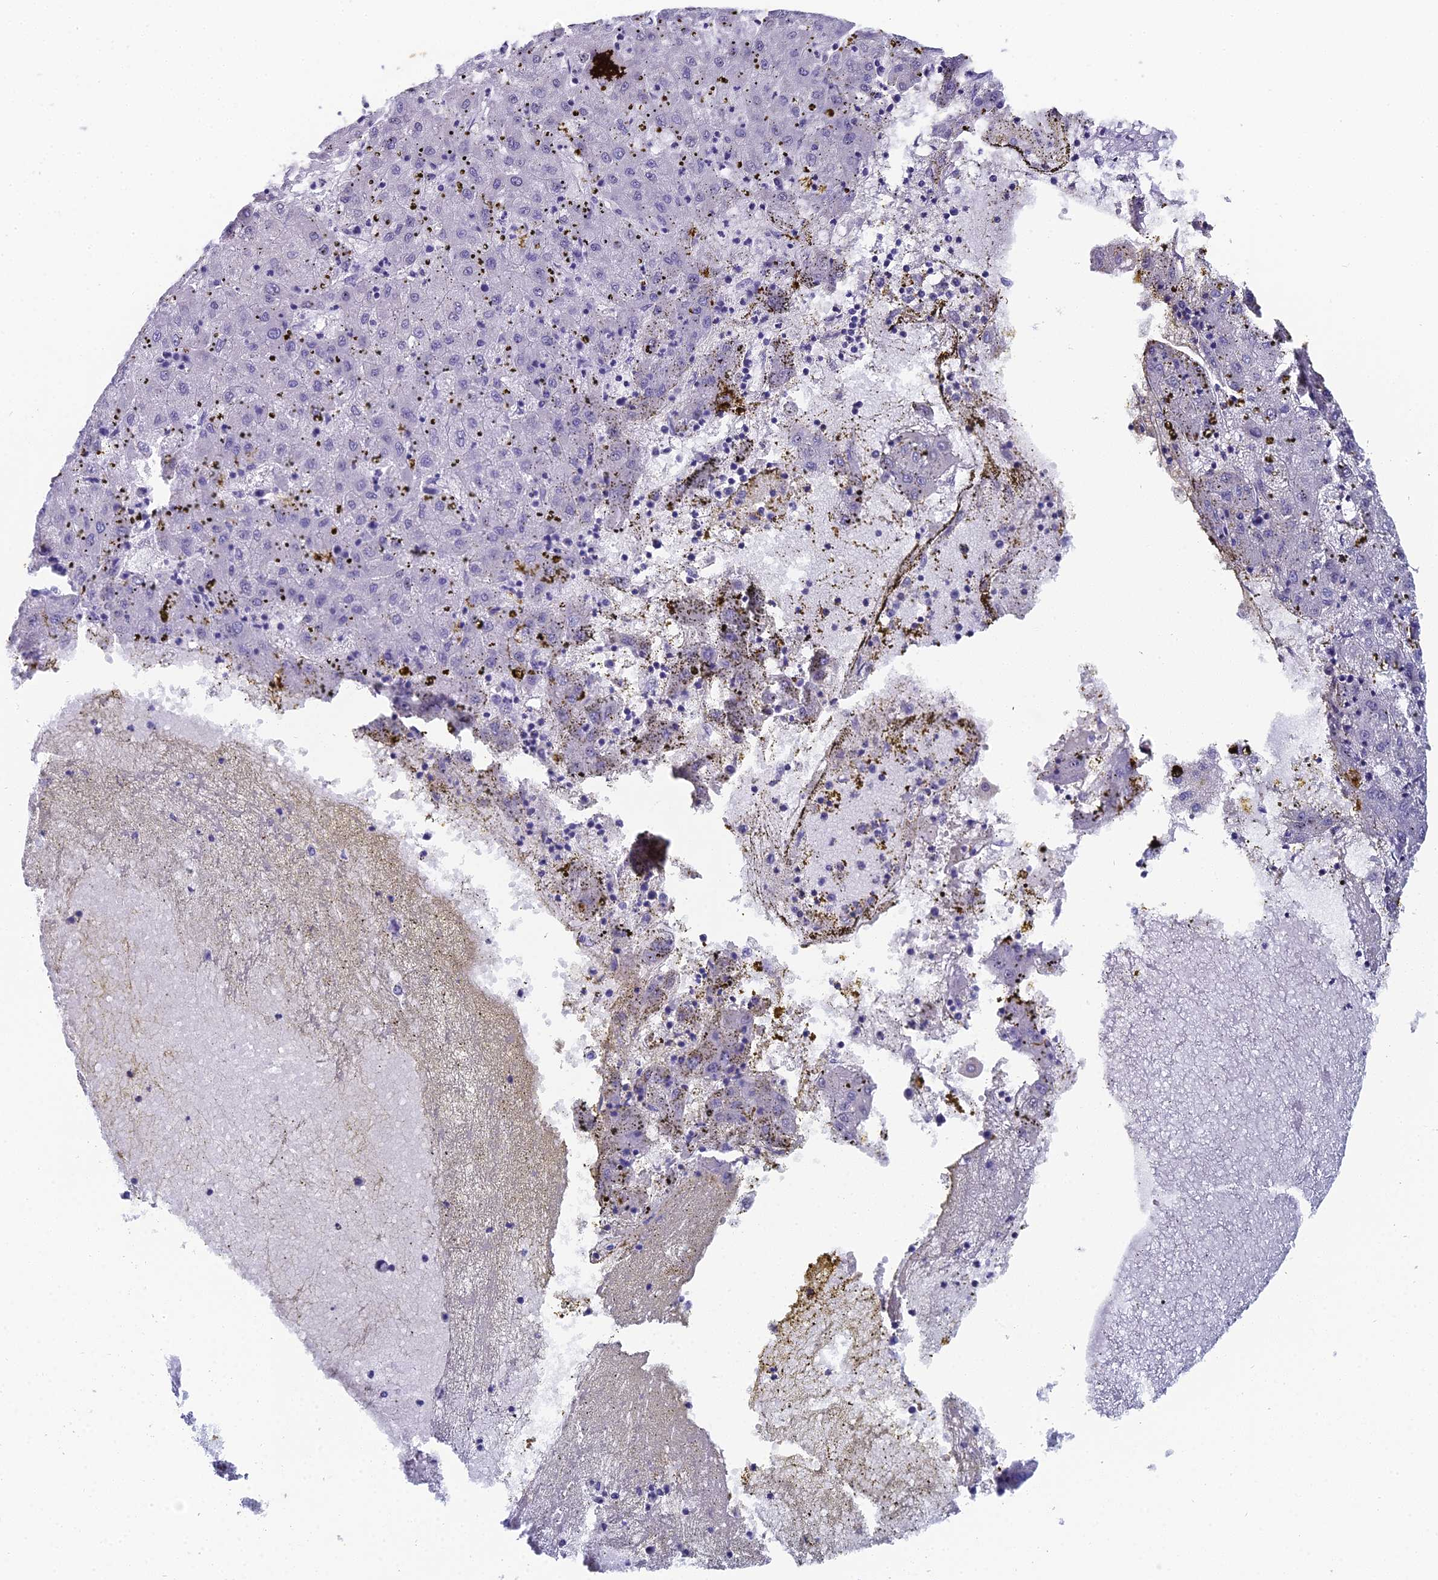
{"staining": {"intensity": "negative", "quantity": "none", "location": "none"}, "tissue": "liver cancer", "cell_type": "Tumor cells", "image_type": "cancer", "snomed": [{"axis": "morphology", "description": "Carcinoma, Hepatocellular, NOS"}, {"axis": "topography", "description": "Liver"}], "caption": "A photomicrograph of human liver cancer is negative for staining in tumor cells.", "gene": "PRR22", "patient": {"sex": "male", "age": 72}}